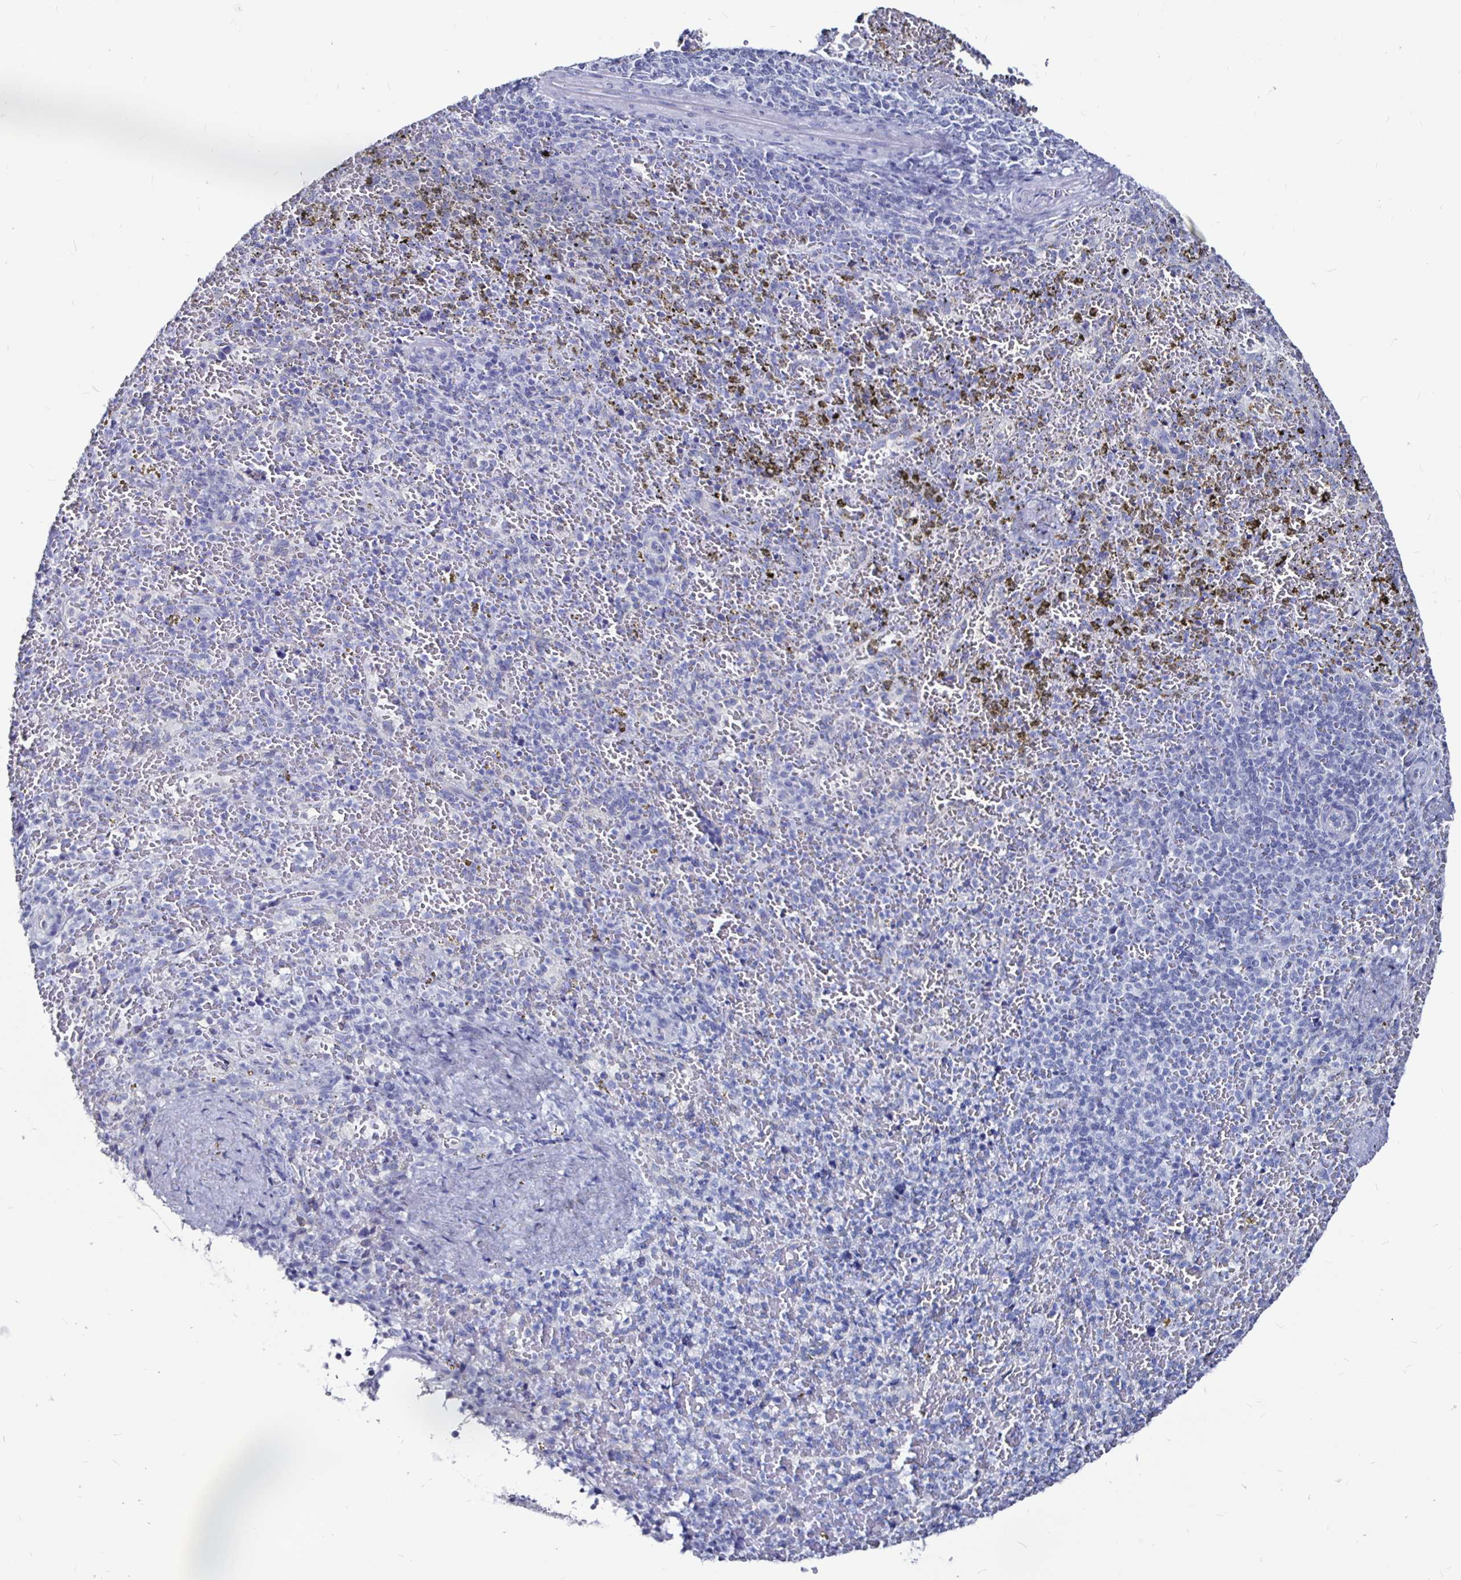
{"staining": {"intensity": "negative", "quantity": "none", "location": "none"}, "tissue": "spleen", "cell_type": "Cells in red pulp", "image_type": "normal", "snomed": [{"axis": "morphology", "description": "Normal tissue, NOS"}, {"axis": "topography", "description": "Spleen"}], "caption": "IHC image of normal human spleen stained for a protein (brown), which shows no staining in cells in red pulp. Brightfield microscopy of immunohistochemistry (IHC) stained with DAB (3,3'-diaminobenzidine) (brown) and hematoxylin (blue), captured at high magnification.", "gene": "LUZP4", "patient": {"sex": "female", "age": 50}}